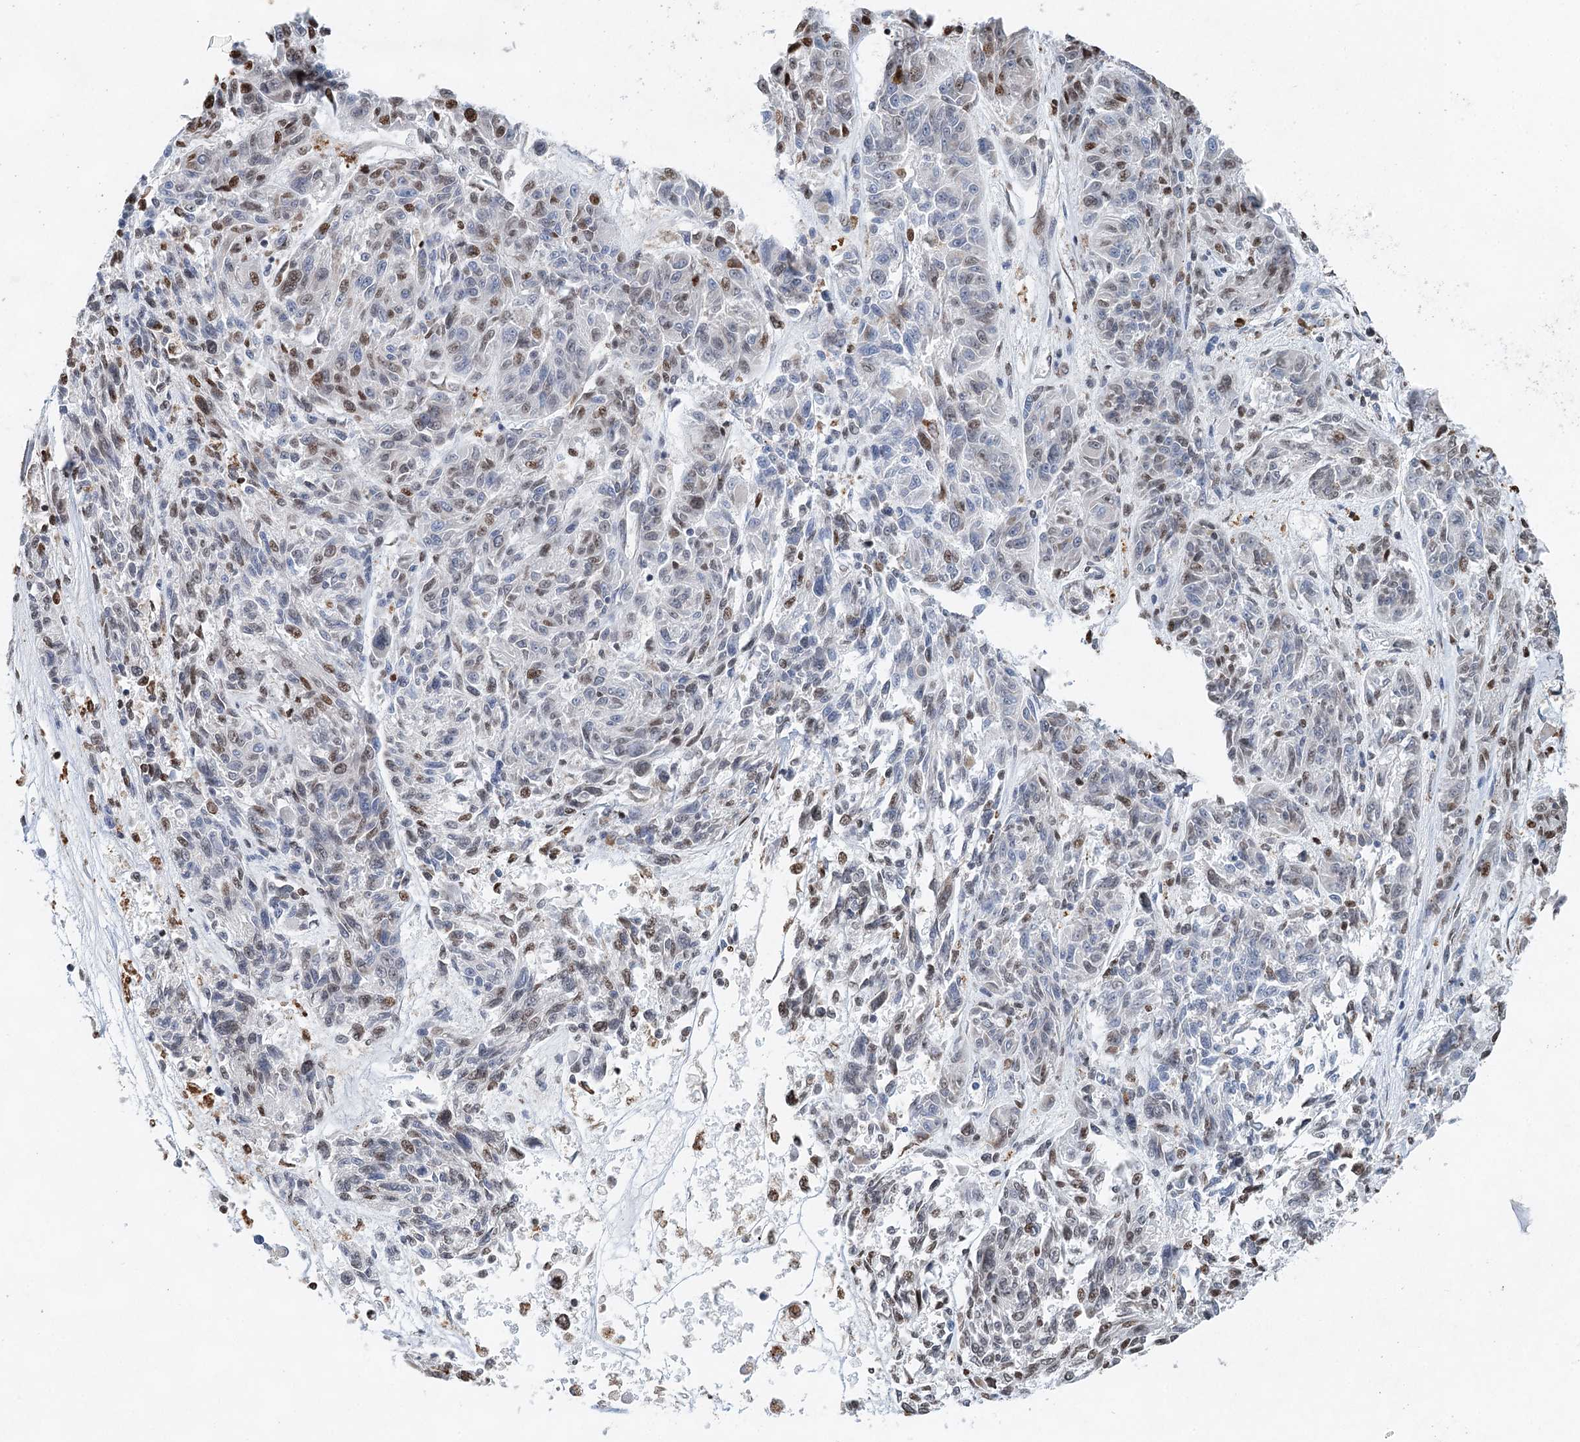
{"staining": {"intensity": "moderate", "quantity": "<25%", "location": "nuclear"}, "tissue": "melanoma", "cell_type": "Tumor cells", "image_type": "cancer", "snomed": [{"axis": "morphology", "description": "Malignant melanoma, NOS"}, {"axis": "topography", "description": "Skin"}], "caption": "A low amount of moderate nuclear expression is present in about <25% of tumor cells in malignant melanoma tissue. Nuclei are stained in blue.", "gene": "XPO6", "patient": {"sex": "male", "age": 53}}